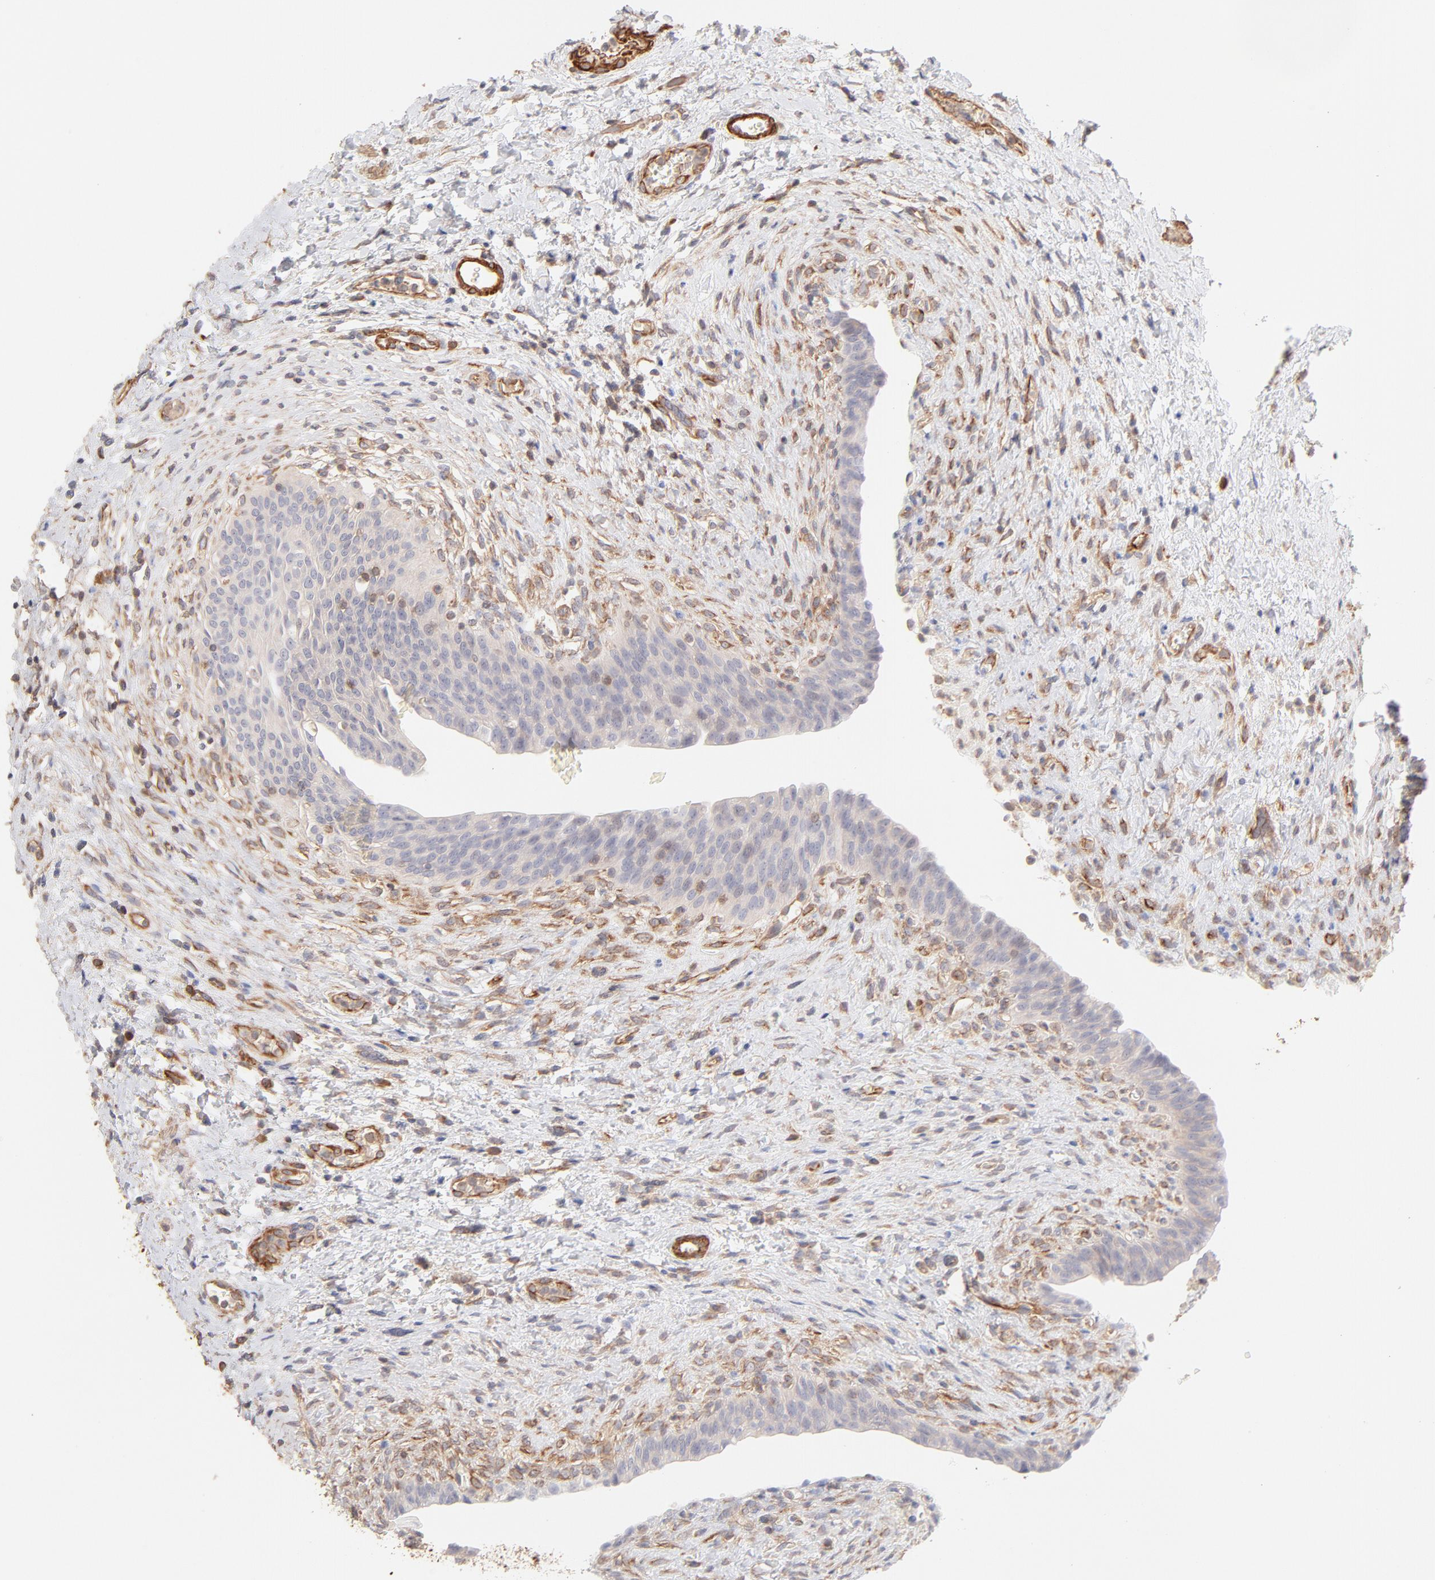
{"staining": {"intensity": "negative", "quantity": "none", "location": "none"}, "tissue": "urinary bladder", "cell_type": "Urothelial cells", "image_type": "normal", "snomed": [{"axis": "morphology", "description": "Normal tissue, NOS"}, {"axis": "morphology", "description": "Dysplasia, NOS"}, {"axis": "topography", "description": "Urinary bladder"}], "caption": "A high-resolution histopathology image shows immunohistochemistry (IHC) staining of normal urinary bladder, which demonstrates no significant expression in urothelial cells. Nuclei are stained in blue.", "gene": "LDLRAP1", "patient": {"sex": "male", "age": 35}}